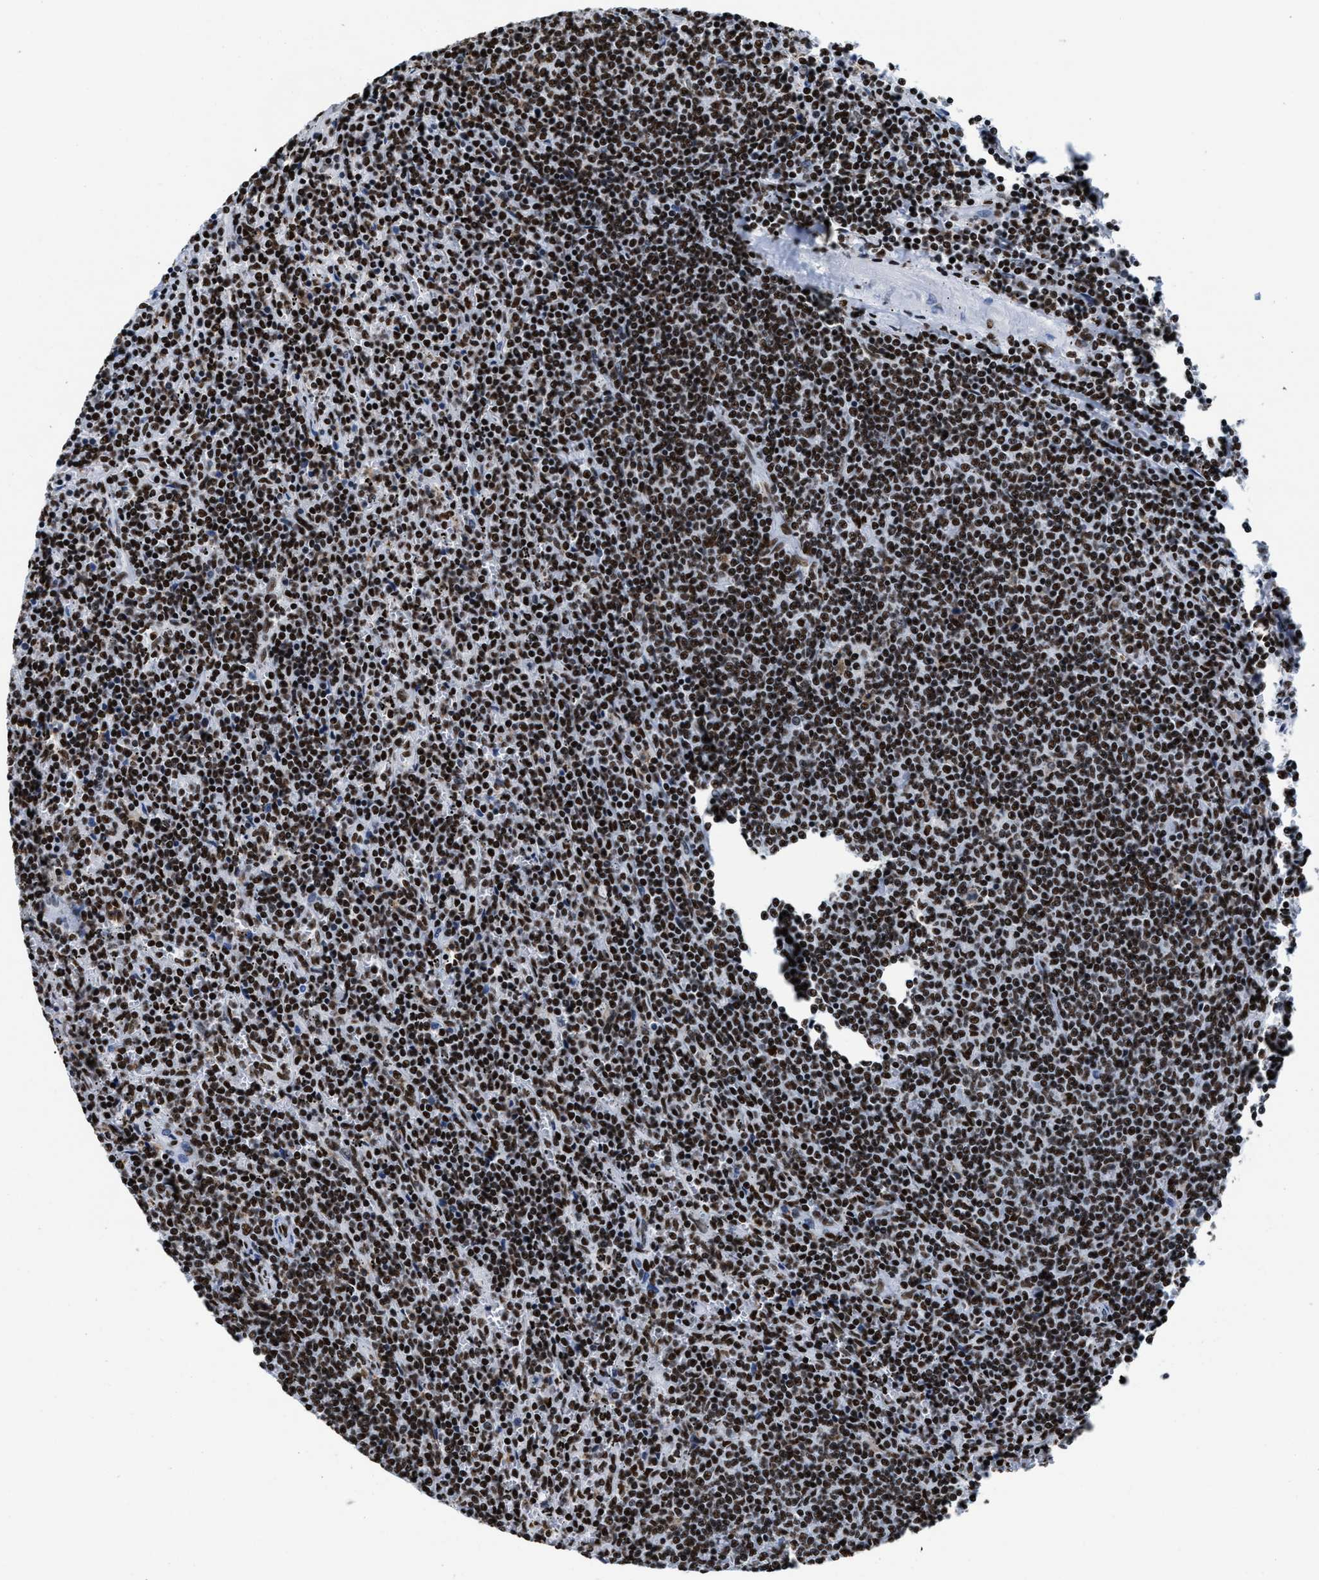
{"staining": {"intensity": "strong", "quantity": ">75%", "location": "nuclear"}, "tissue": "lymphoma", "cell_type": "Tumor cells", "image_type": "cancer", "snomed": [{"axis": "morphology", "description": "Malignant lymphoma, non-Hodgkin's type, Low grade"}, {"axis": "topography", "description": "Spleen"}], "caption": "Immunohistochemical staining of lymphoma demonstrates high levels of strong nuclear protein expression in about >75% of tumor cells.", "gene": "SMARCC2", "patient": {"sex": "female", "age": 50}}